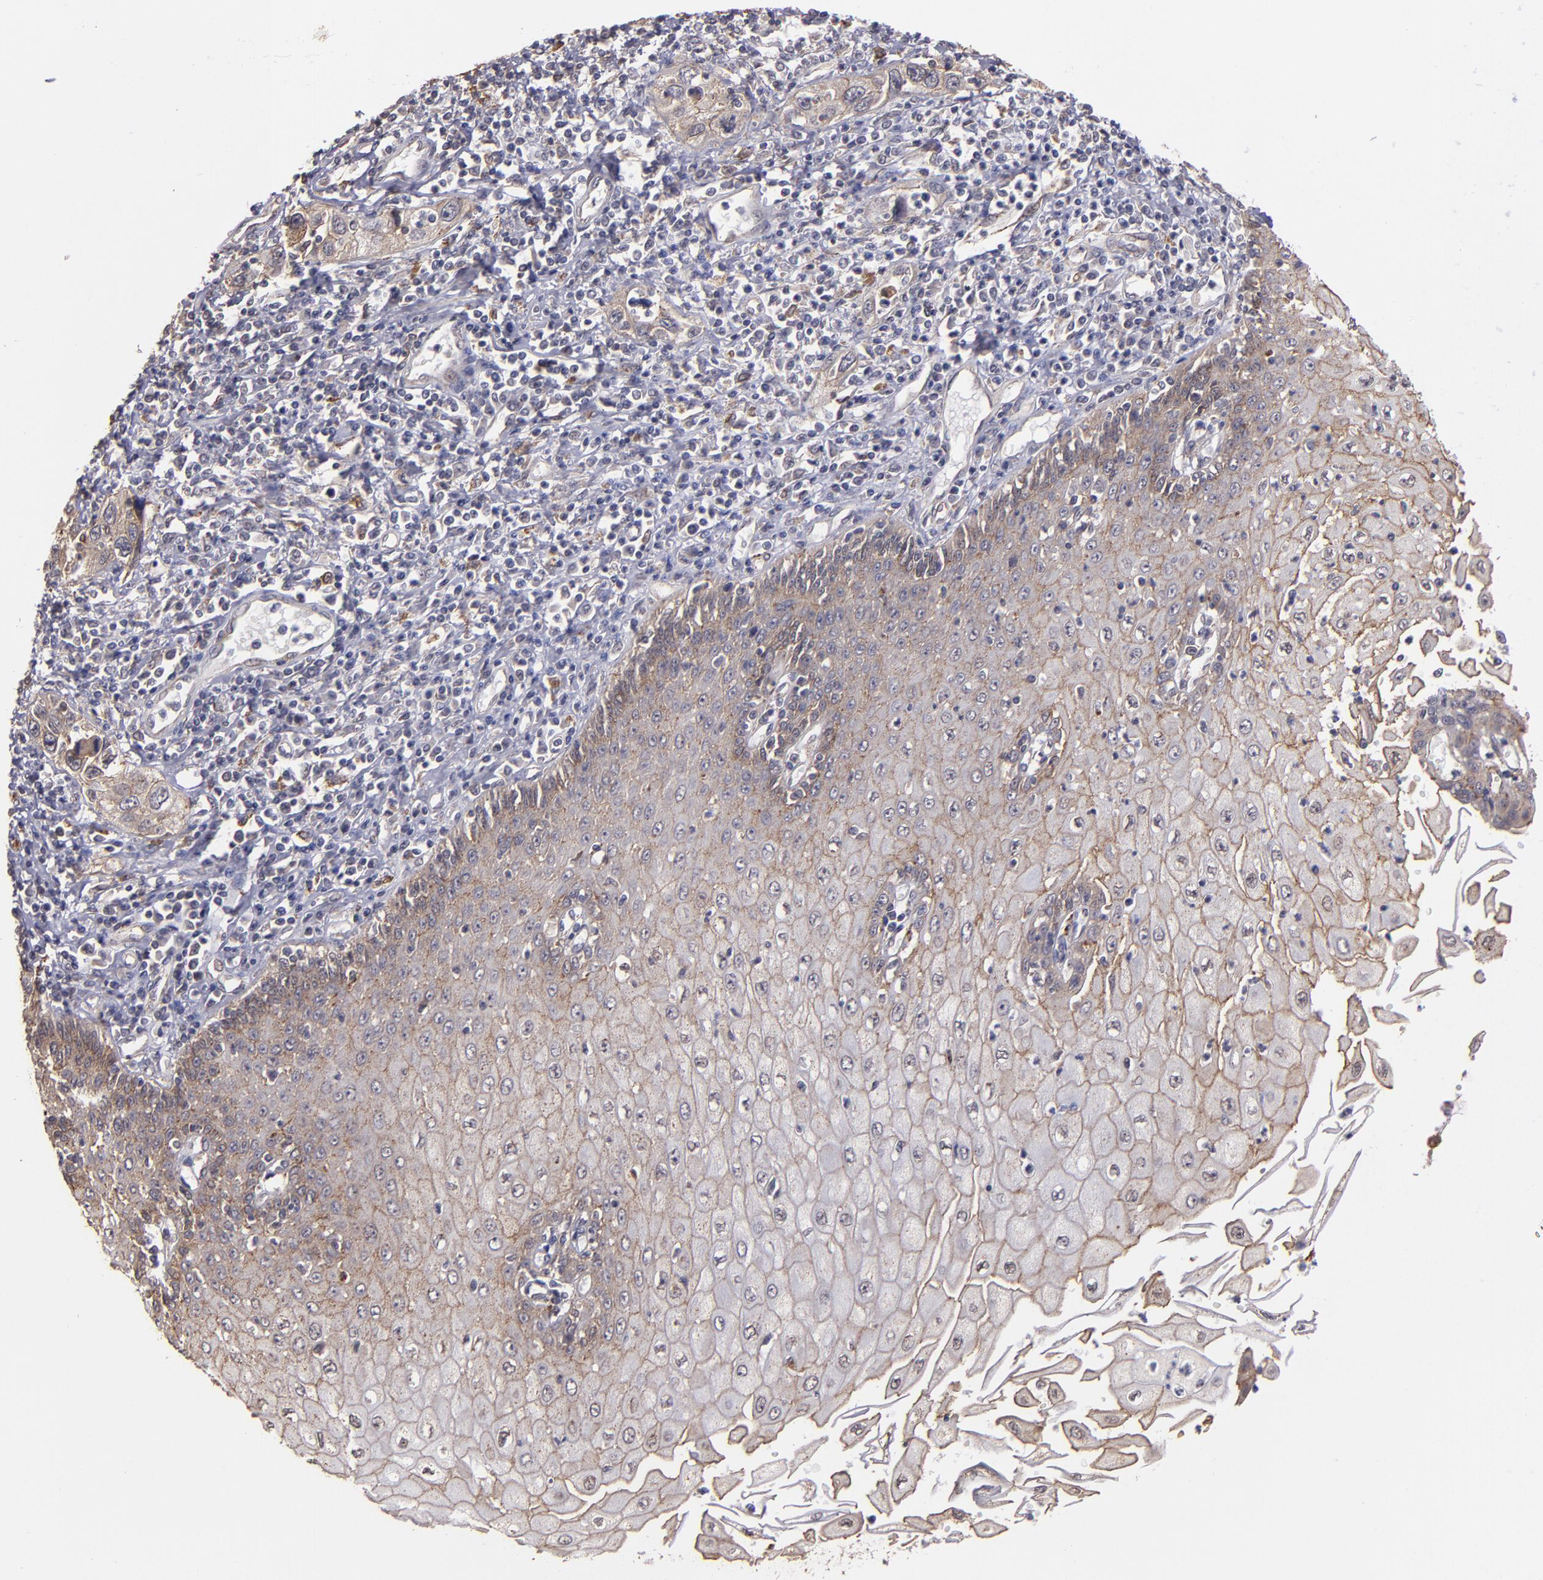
{"staining": {"intensity": "weak", "quantity": "25%-75%", "location": "cytoplasmic/membranous"}, "tissue": "esophagus", "cell_type": "Squamous epithelial cells", "image_type": "normal", "snomed": [{"axis": "morphology", "description": "Normal tissue, NOS"}, {"axis": "topography", "description": "Esophagus"}], "caption": "Immunohistochemical staining of normal human esophagus demonstrates weak cytoplasmic/membranous protein staining in about 25%-75% of squamous epithelial cells. (DAB IHC, brown staining for protein, blue staining for nuclei).", "gene": "SIPA1L1", "patient": {"sex": "male", "age": 65}}